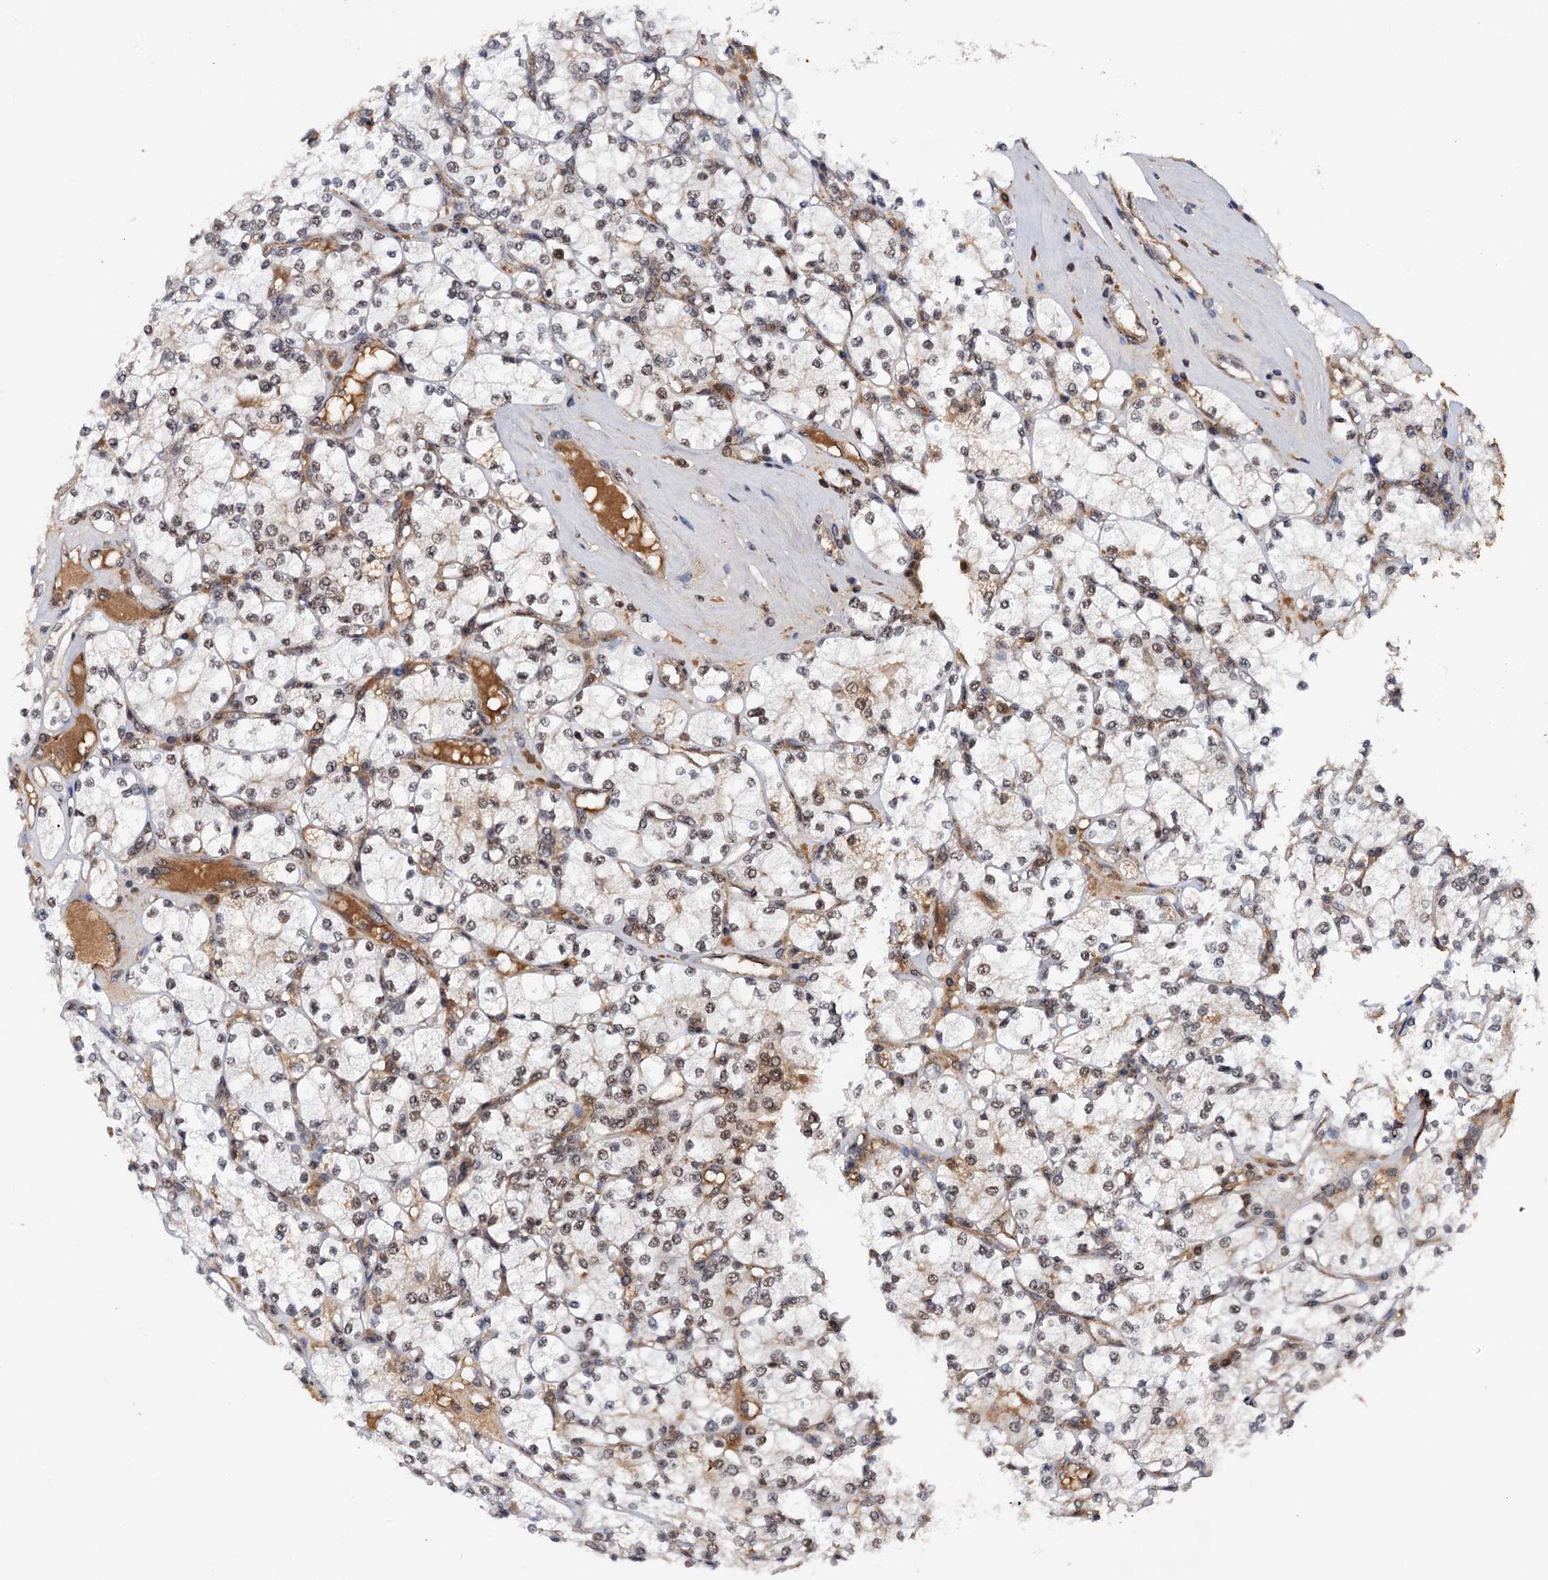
{"staining": {"intensity": "weak", "quantity": "<25%", "location": "nuclear"}, "tissue": "renal cancer", "cell_type": "Tumor cells", "image_type": "cancer", "snomed": [{"axis": "morphology", "description": "Adenocarcinoma, NOS"}, {"axis": "topography", "description": "Kidney"}], "caption": "High magnification brightfield microscopy of renal cancer (adenocarcinoma) stained with DAB (3,3'-diaminobenzidine) (brown) and counterstained with hematoxylin (blue): tumor cells show no significant expression.", "gene": "TBC1D12", "patient": {"sex": "male", "age": 77}}